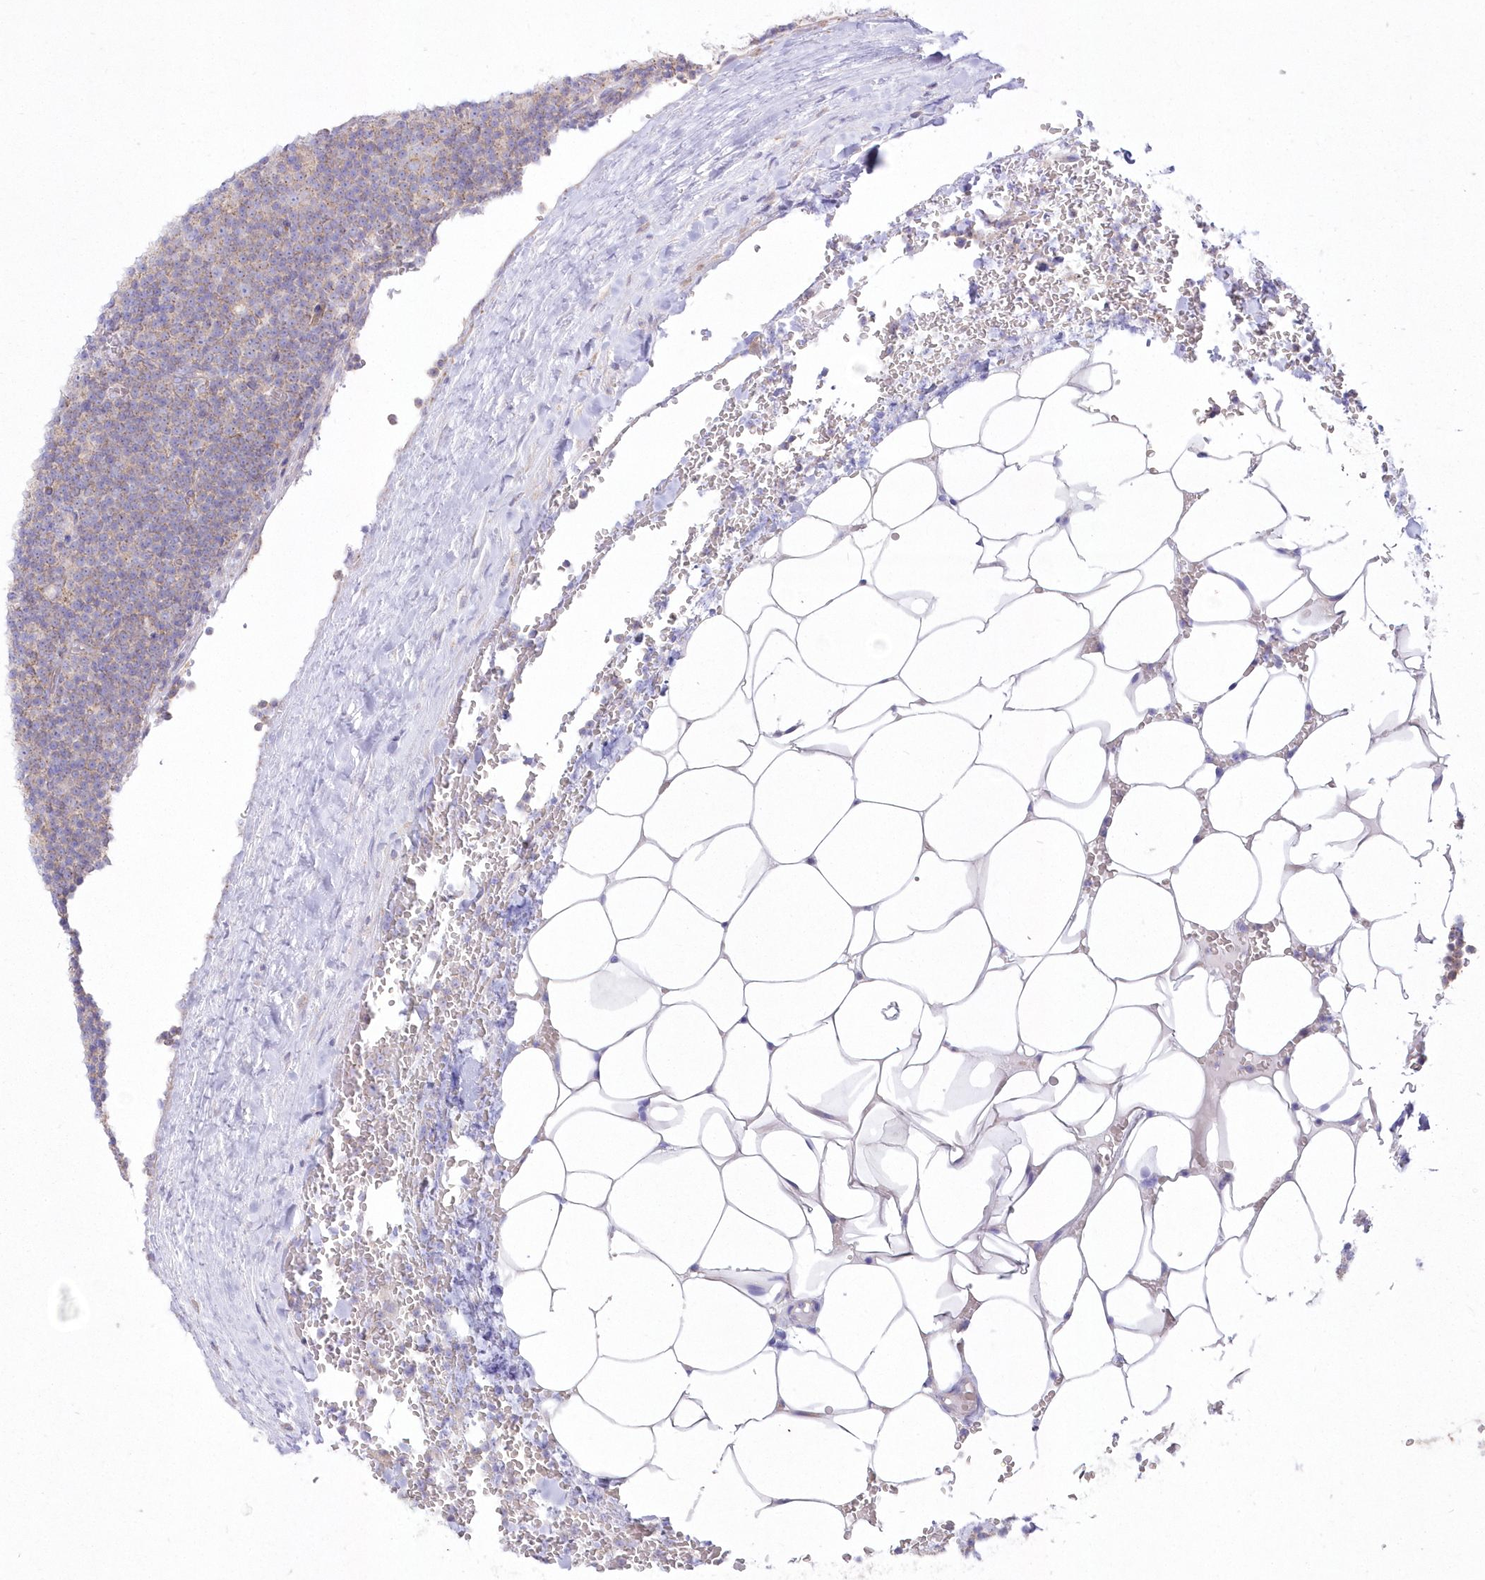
{"staining": {"intensity": "negative", "quantity": "none", "location": "none"}, "tissue": "lymphoma", "cell_type": "Tumor cells", "image_type": "cancer", "snomed": [{"axis": "morphology", "description": "Malignant lymphoma, non-Hodgkin's type, Low grade"}, {"axis": "topography", "description": "Lymph node"}], "caption": "High magnification brightfield microscopy of lymphoma stained with DAB (brown) and counterstained with hematoxylin (blue): tumor cells show no significant expression.", "gene": "ZNF843", "patient": {"sex": "female", "age": 67}}